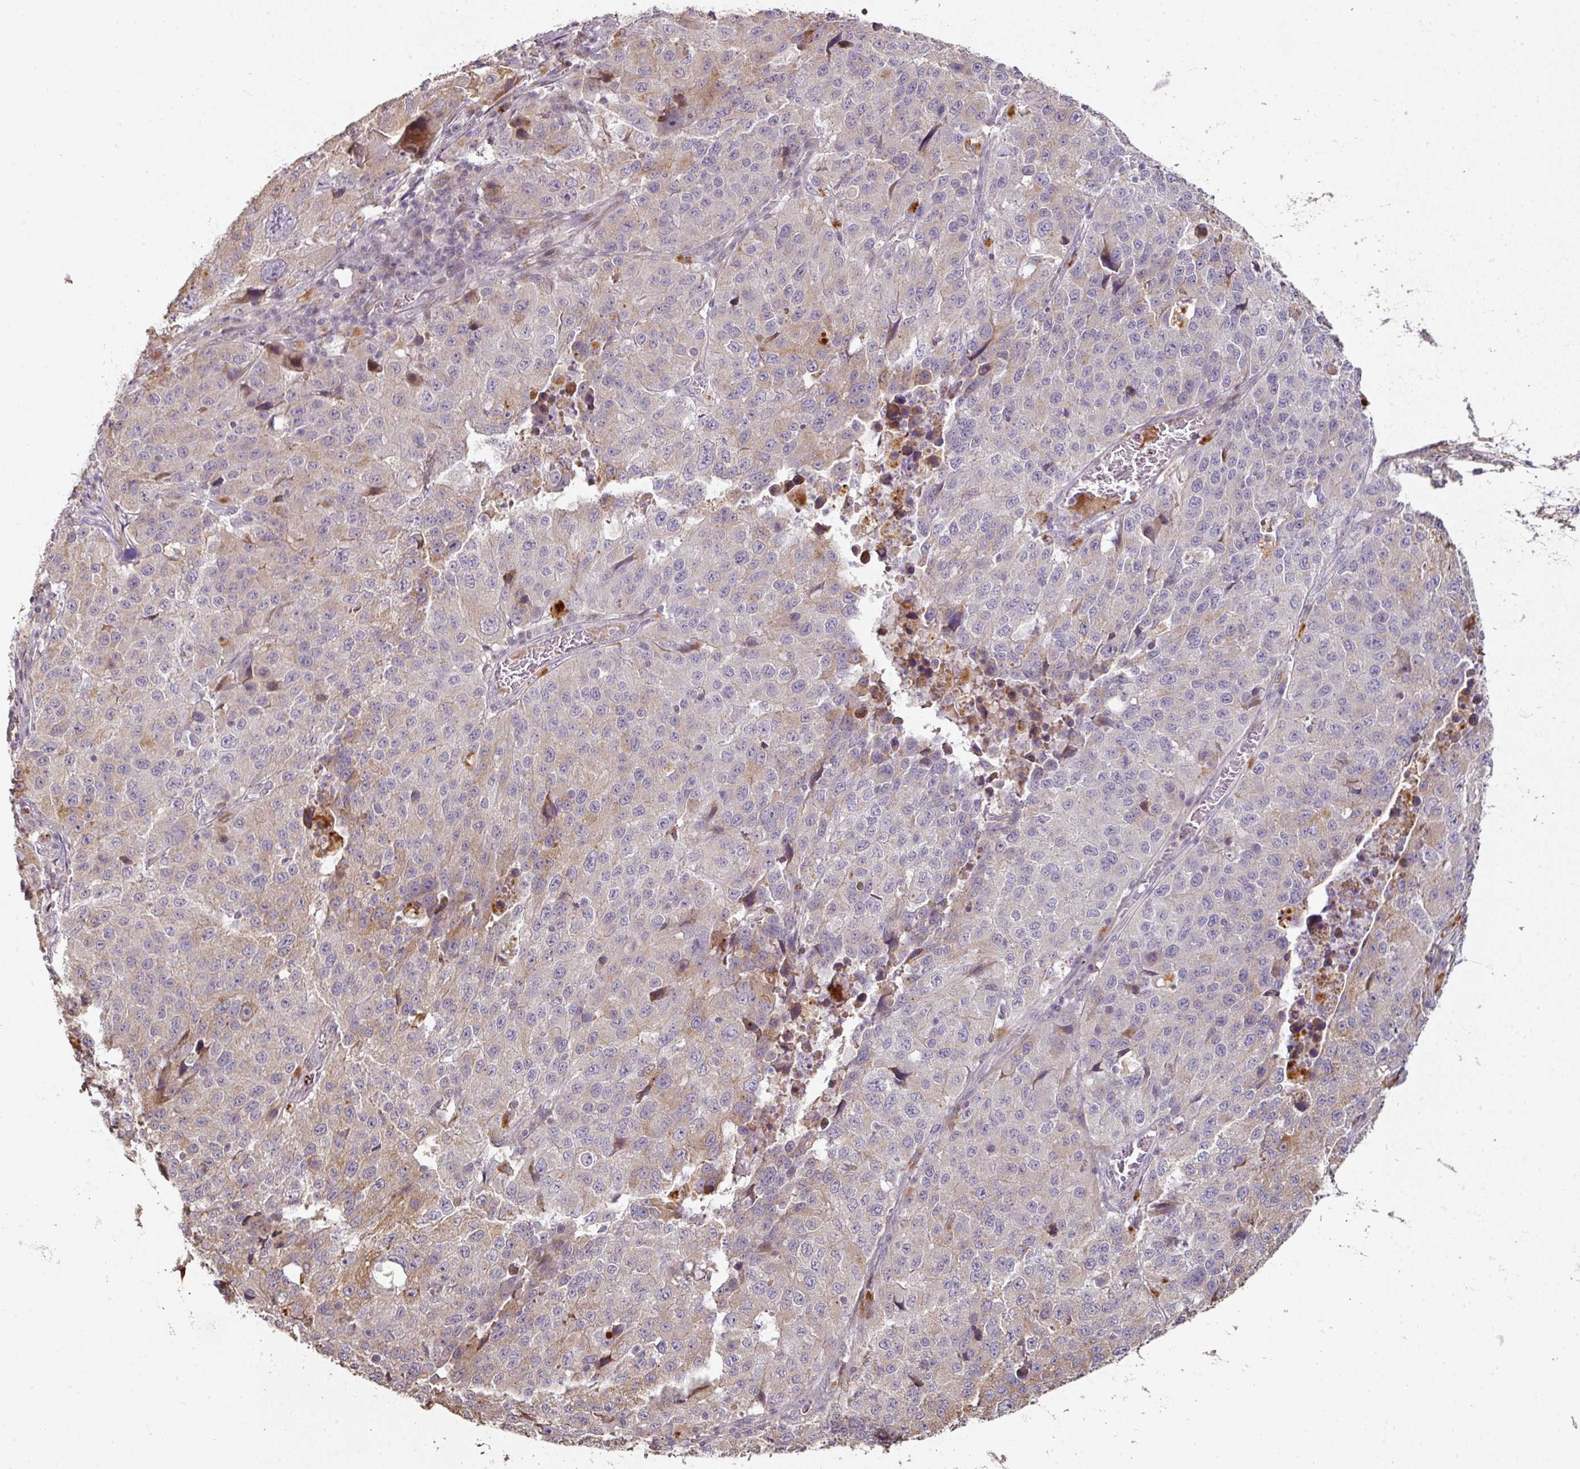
{"staining": {"intensity": "weak", "quantity": "25%-75%", "location": "cytoplasmic/membranous"}, "tissue": "stomach cancer", "cell_type": "Tumor cells", "image_type": "cancer", "snomed": [{"axis": "morphology", "description": "Adenocarcinoma, NOS"}, {"axis": "topography", "description": "Stomach"}], "caption": "Protein staining displays weak cytoplasmic/membranous positivity in approximately 25%-75% of tumor cells in stomach adenocarcinoma. (DAB IHC with brightfield microscopy, high magnification).", "gene": "CXCR5", "patient": {"sex": "male", "age": 71}}